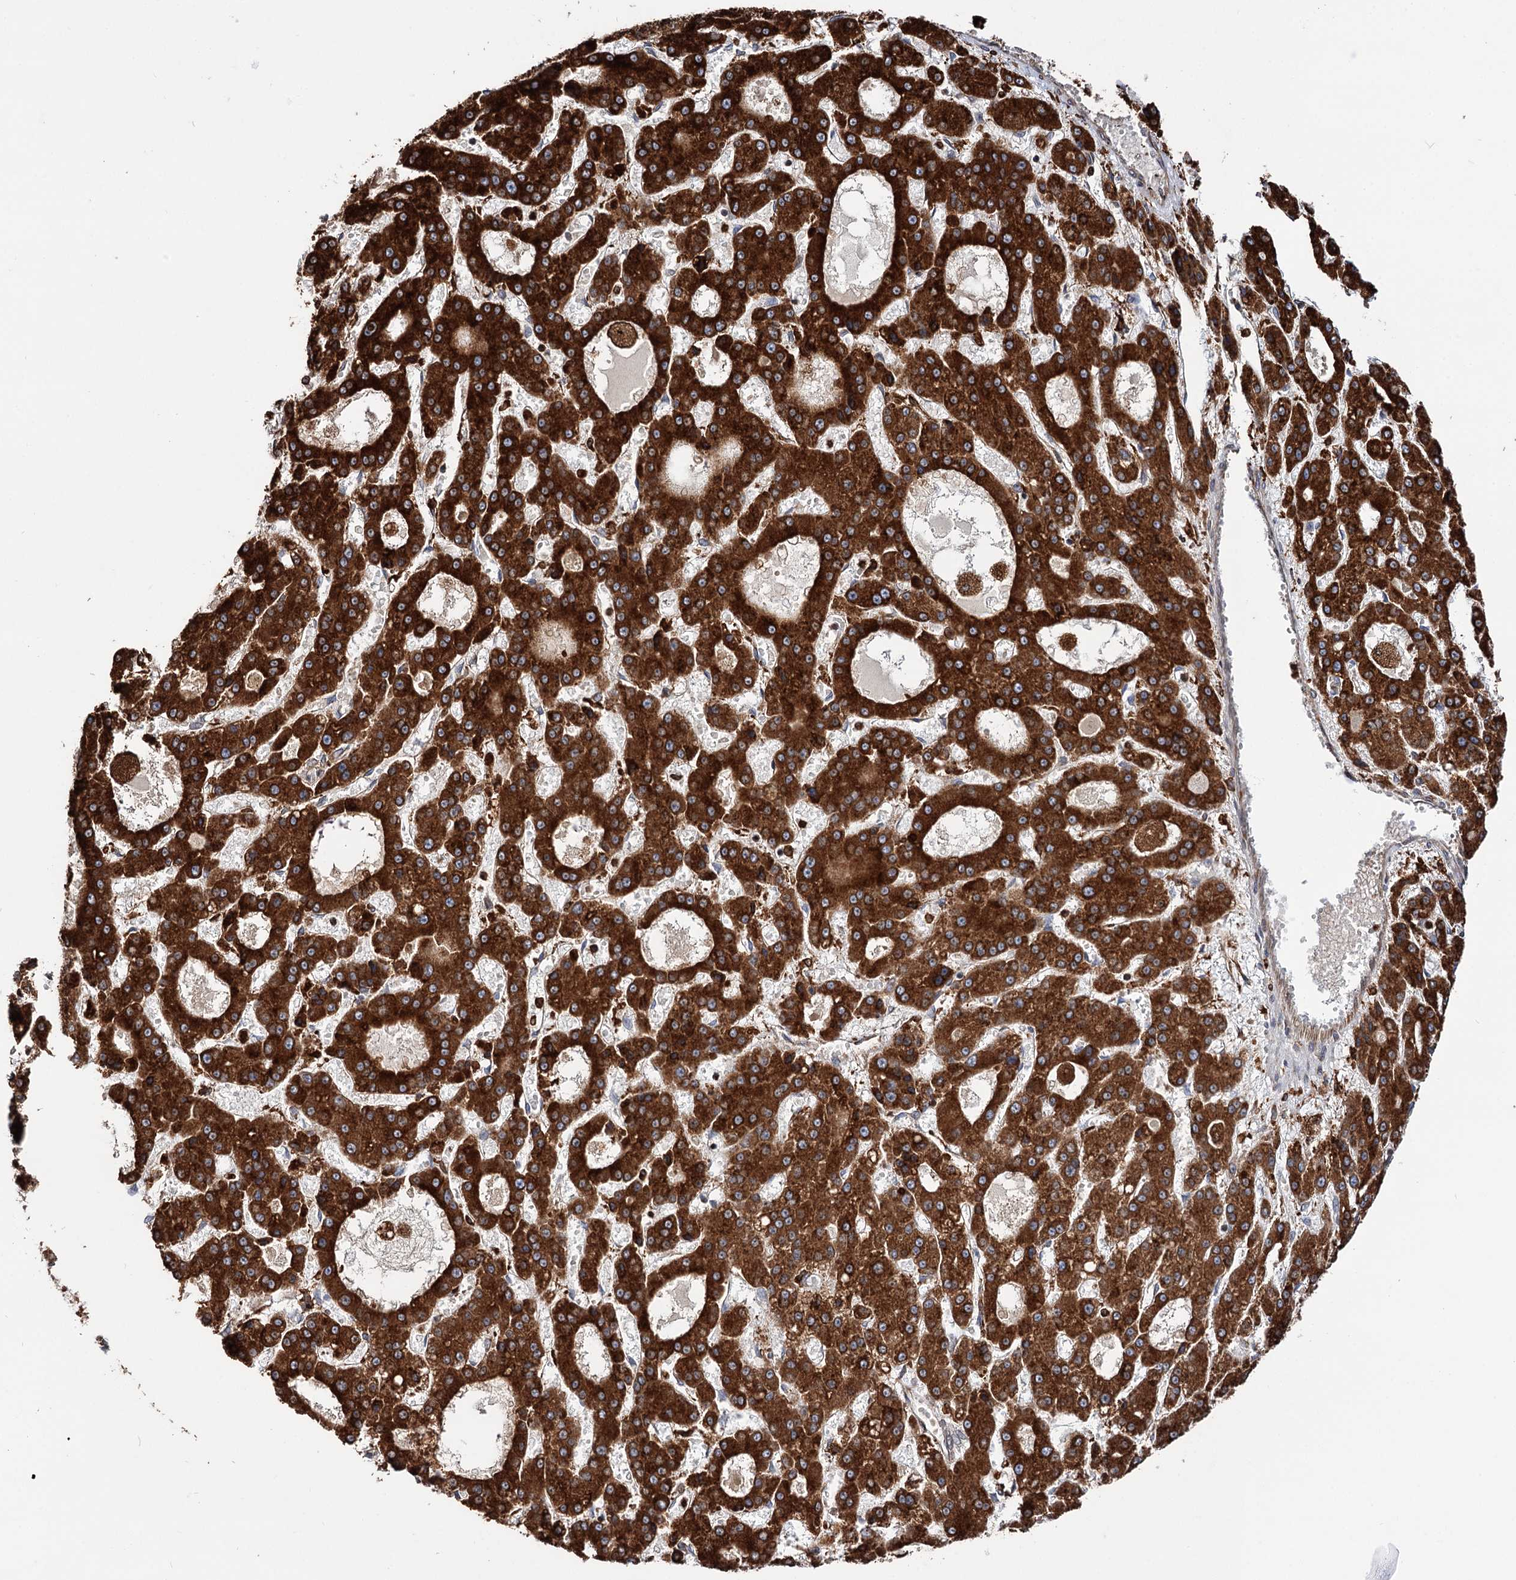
{"staining": {"intensity": "strong", "quantity": ">75%", "location": "cytoplasmic/membranous"}, "tissue": "liver cancer", "cell_type": "Tumor cells", "image_type": "cancer", "snomed": [{"axis": "morphology", "description": "Carcinoma, Hepatocellular, NOS"}, {"axis": "topography", "description": "Liver"}], "caption": "An immunohistochemistry image of tumor tissue is shown. Protein staining in brown shows strong cytoplasmic/membranous positivity in hepatocellular carcinoma (liver) within tumor cells.", "gene": "ERP29", "patient": {"sex": "male", "age": 70}}